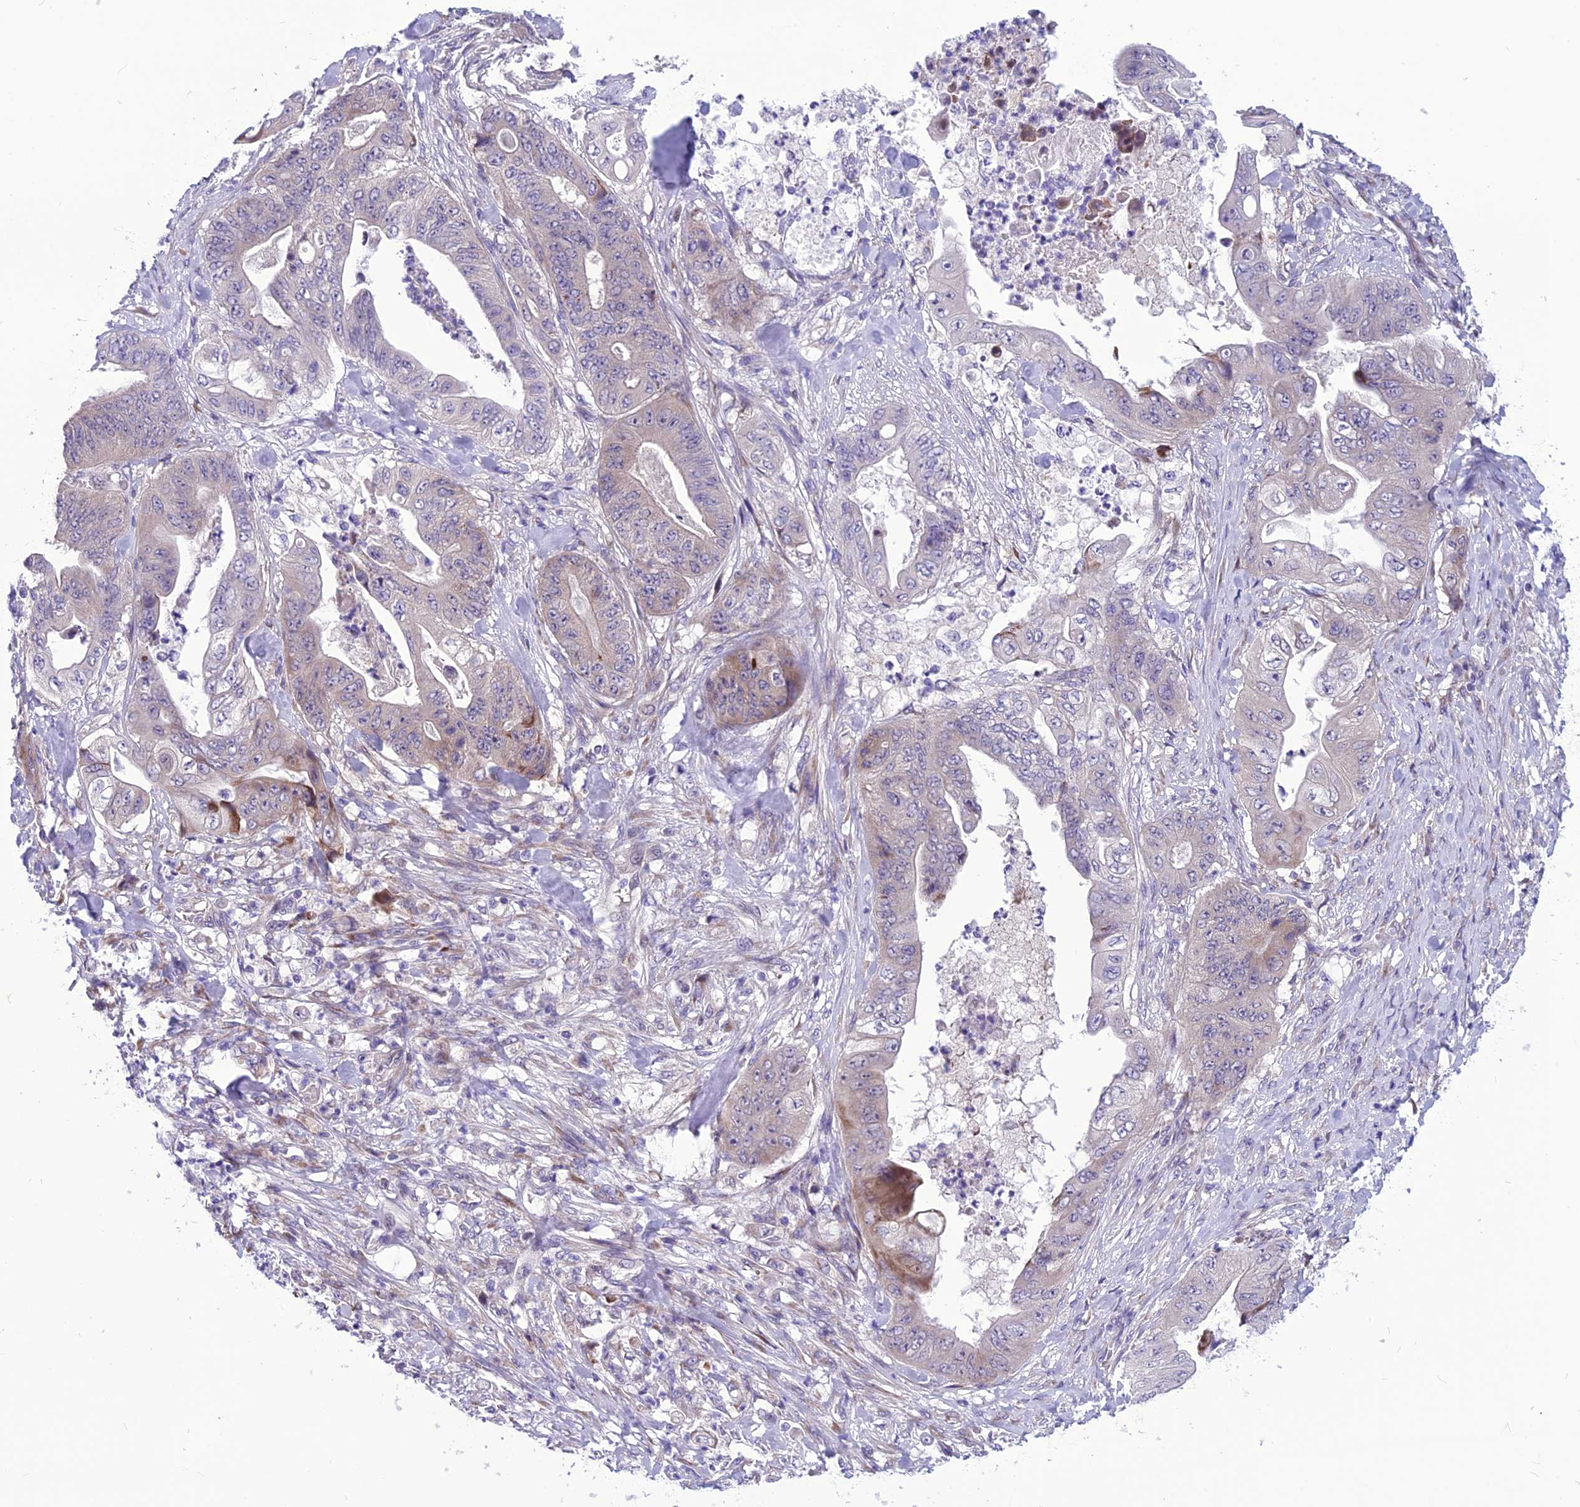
{"staining": {"intensity": "weak", "quantity": "<25%", "location": "cytoplasmic/membranous"}, "tissue": "stomach cancer", "cell_type": "Tumor cells", "image_type": "cancer", "snomed": [{"axis": "morphology", "description": "Adenocarcinoma, NOS"}, {"axis": "topography", "description": "Stomach"}], "caption": "IHC image of neoplastic tissue: human stomach cancer (adenocarcinoma) stained with DAB demonstrates no significant protein expression in tumor cells.", "gene": "PSMF1", "patient": {"sex": "female", "age": 73}}